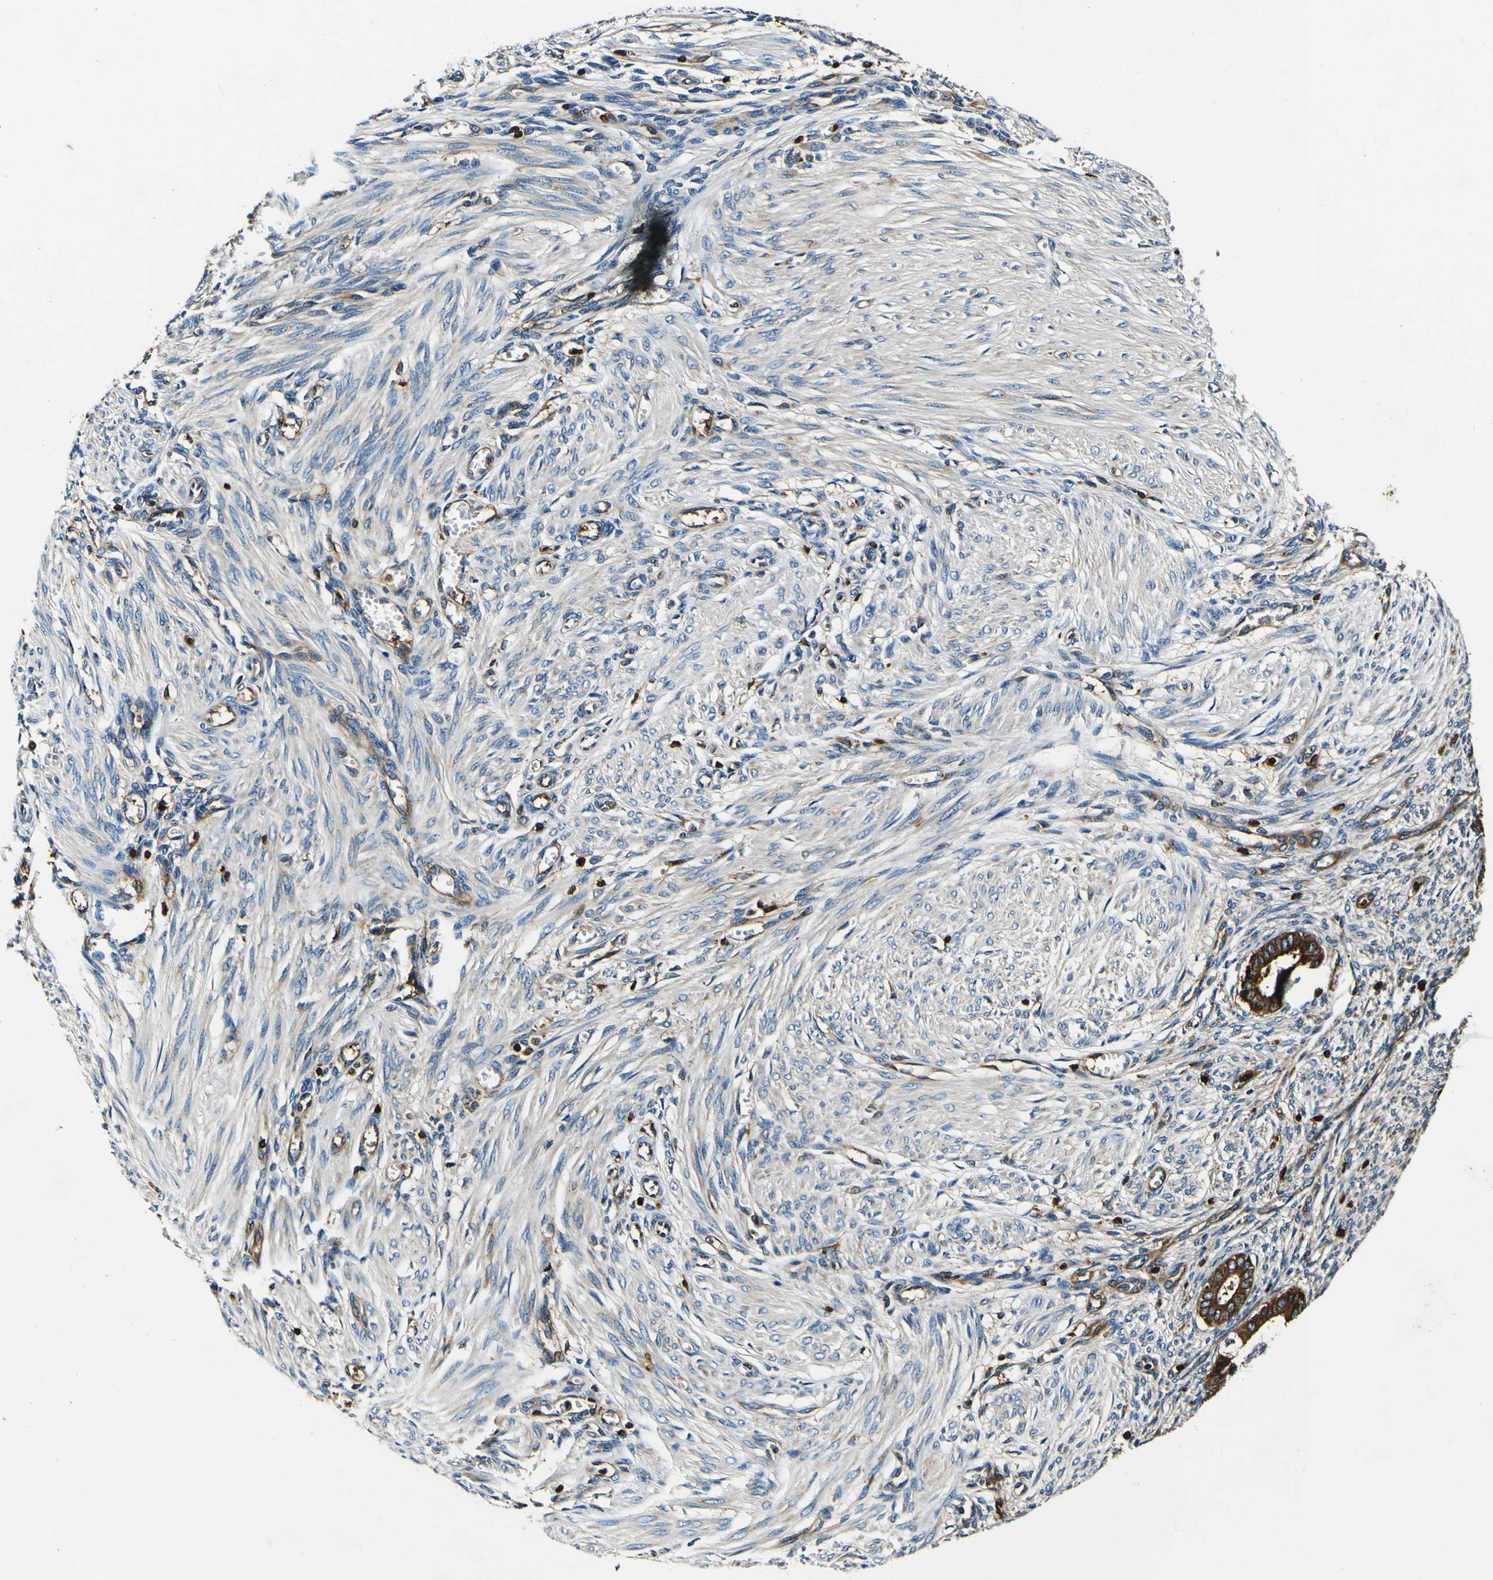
{"staining": {"intensity": "weak", "quantity": "<25%", "location": "cytoplasmic/membranous"}, "tissue": "endometrium", "cell_type": "Cells in endometrial stroma", "image_type": "normal", "snomed": [{"axis": "morphology", "description": "Normal tissue, NOS"}, {"axis": "topography", "description": "Endometrium"}], "caption": "An immunohistochemistry image of unremarkable endometrium is shown. There is no staining in cells in endometrial stroma of endometrium. (Brightfield microscopy of DAB (3,3'-diaminobenzidine) immunohistochemistry at high magnification).", "gene": "RHOT2", "patient": {"sex": "female", "age": 72}}